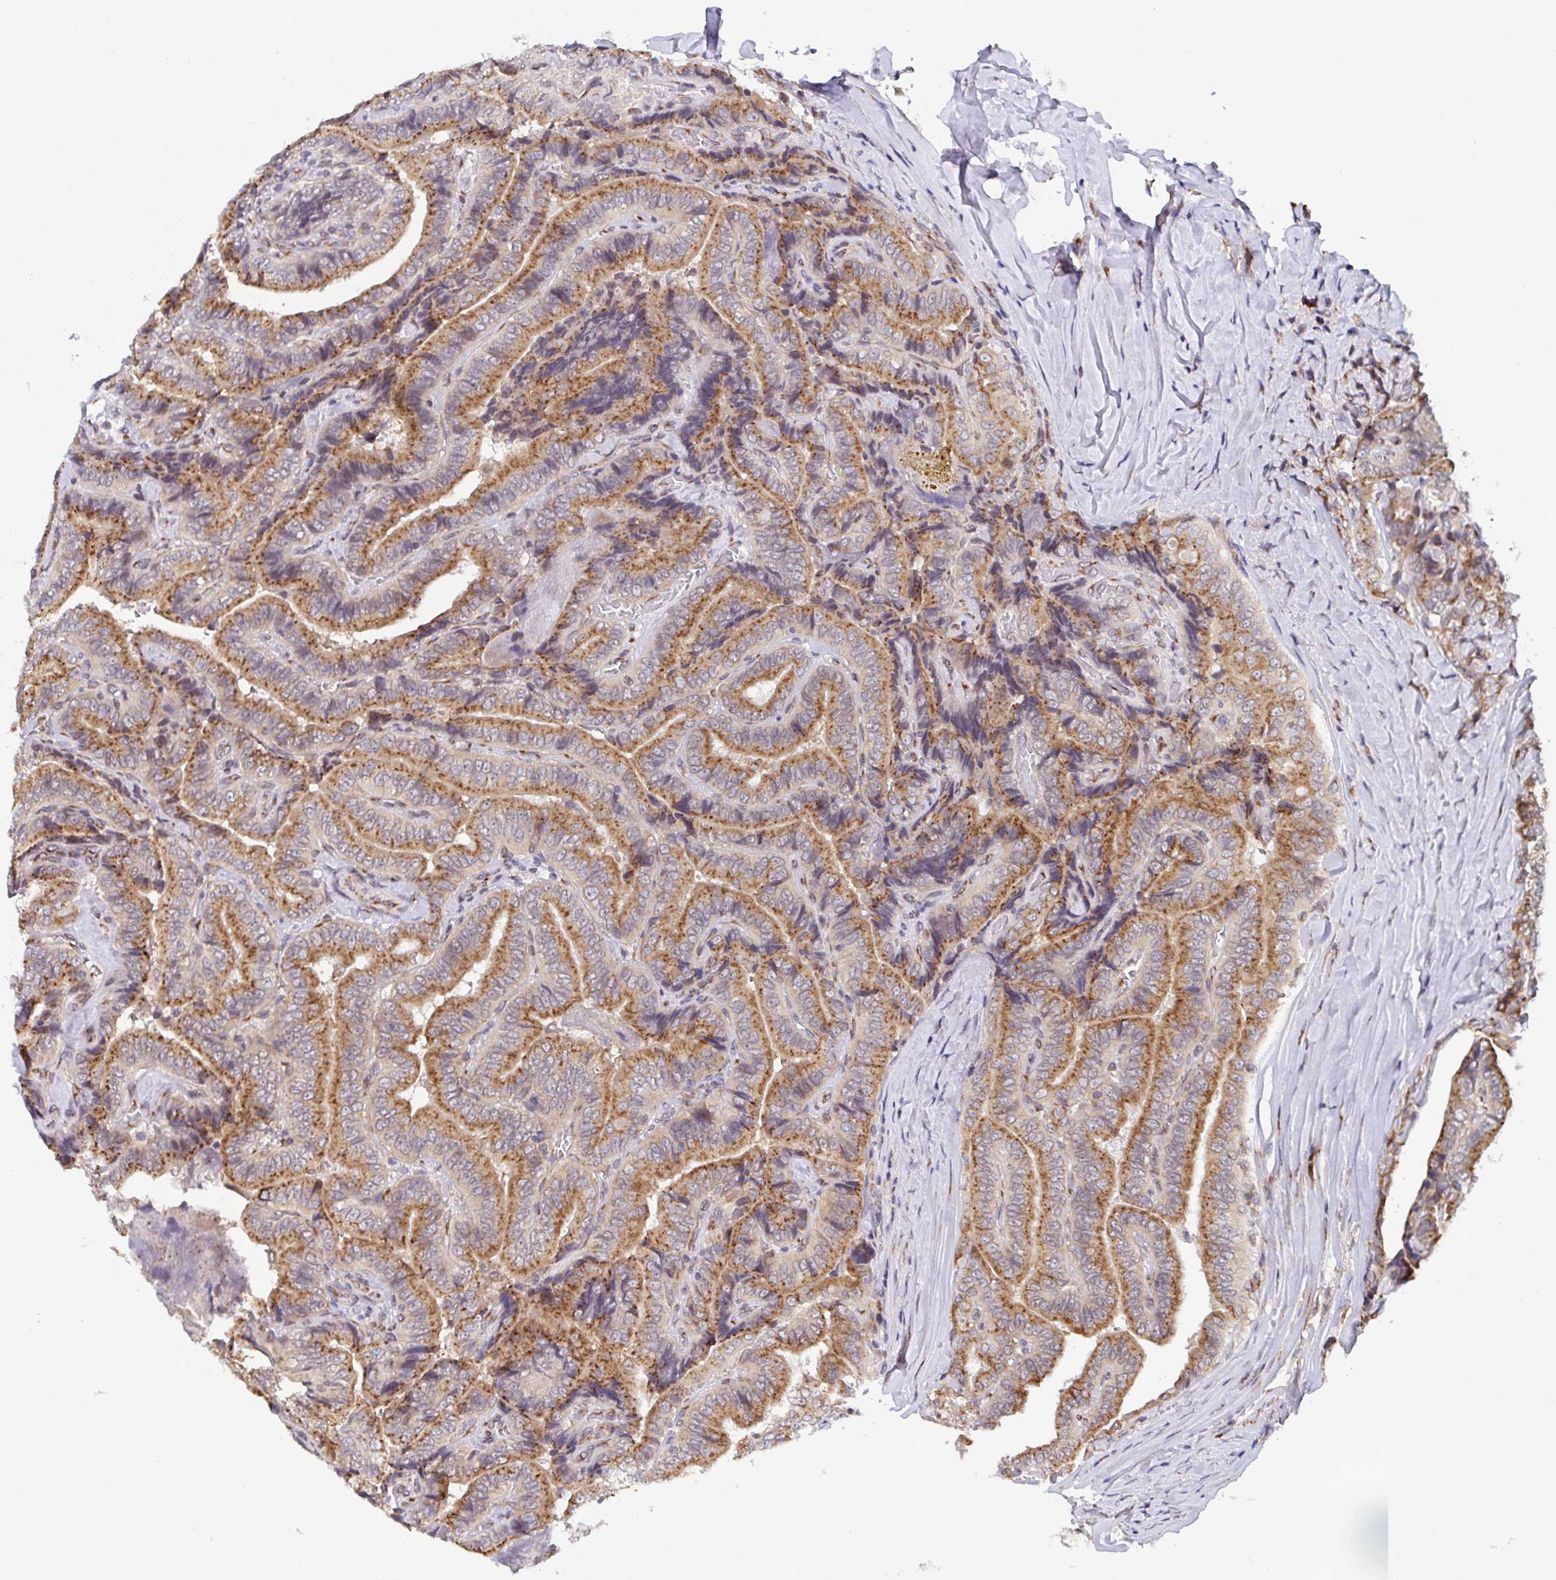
{"staining": {"intensity": "moderate", "quantity": ">75%", "location": "cytoplasmic/membranous"}, "tissue": "thyroid cancer", "cell_type": "Tumor cells", "image_type": "cancer", "snomed": [{"axis": "morphology", "description": "Papillary adenocarcinoma, NOS"}, {"axis": "topography", "description": "Thyroid gland"}], "caption": "The histopathology image demonstrates staining of thyroid papillary adenocarcinoma, revealing moderate cytoplasmic/membranous protein positivity (brown color) within tumor cells.", "gene": "ATP5MJ", "patient": {"sex": "male", "age": 61}}